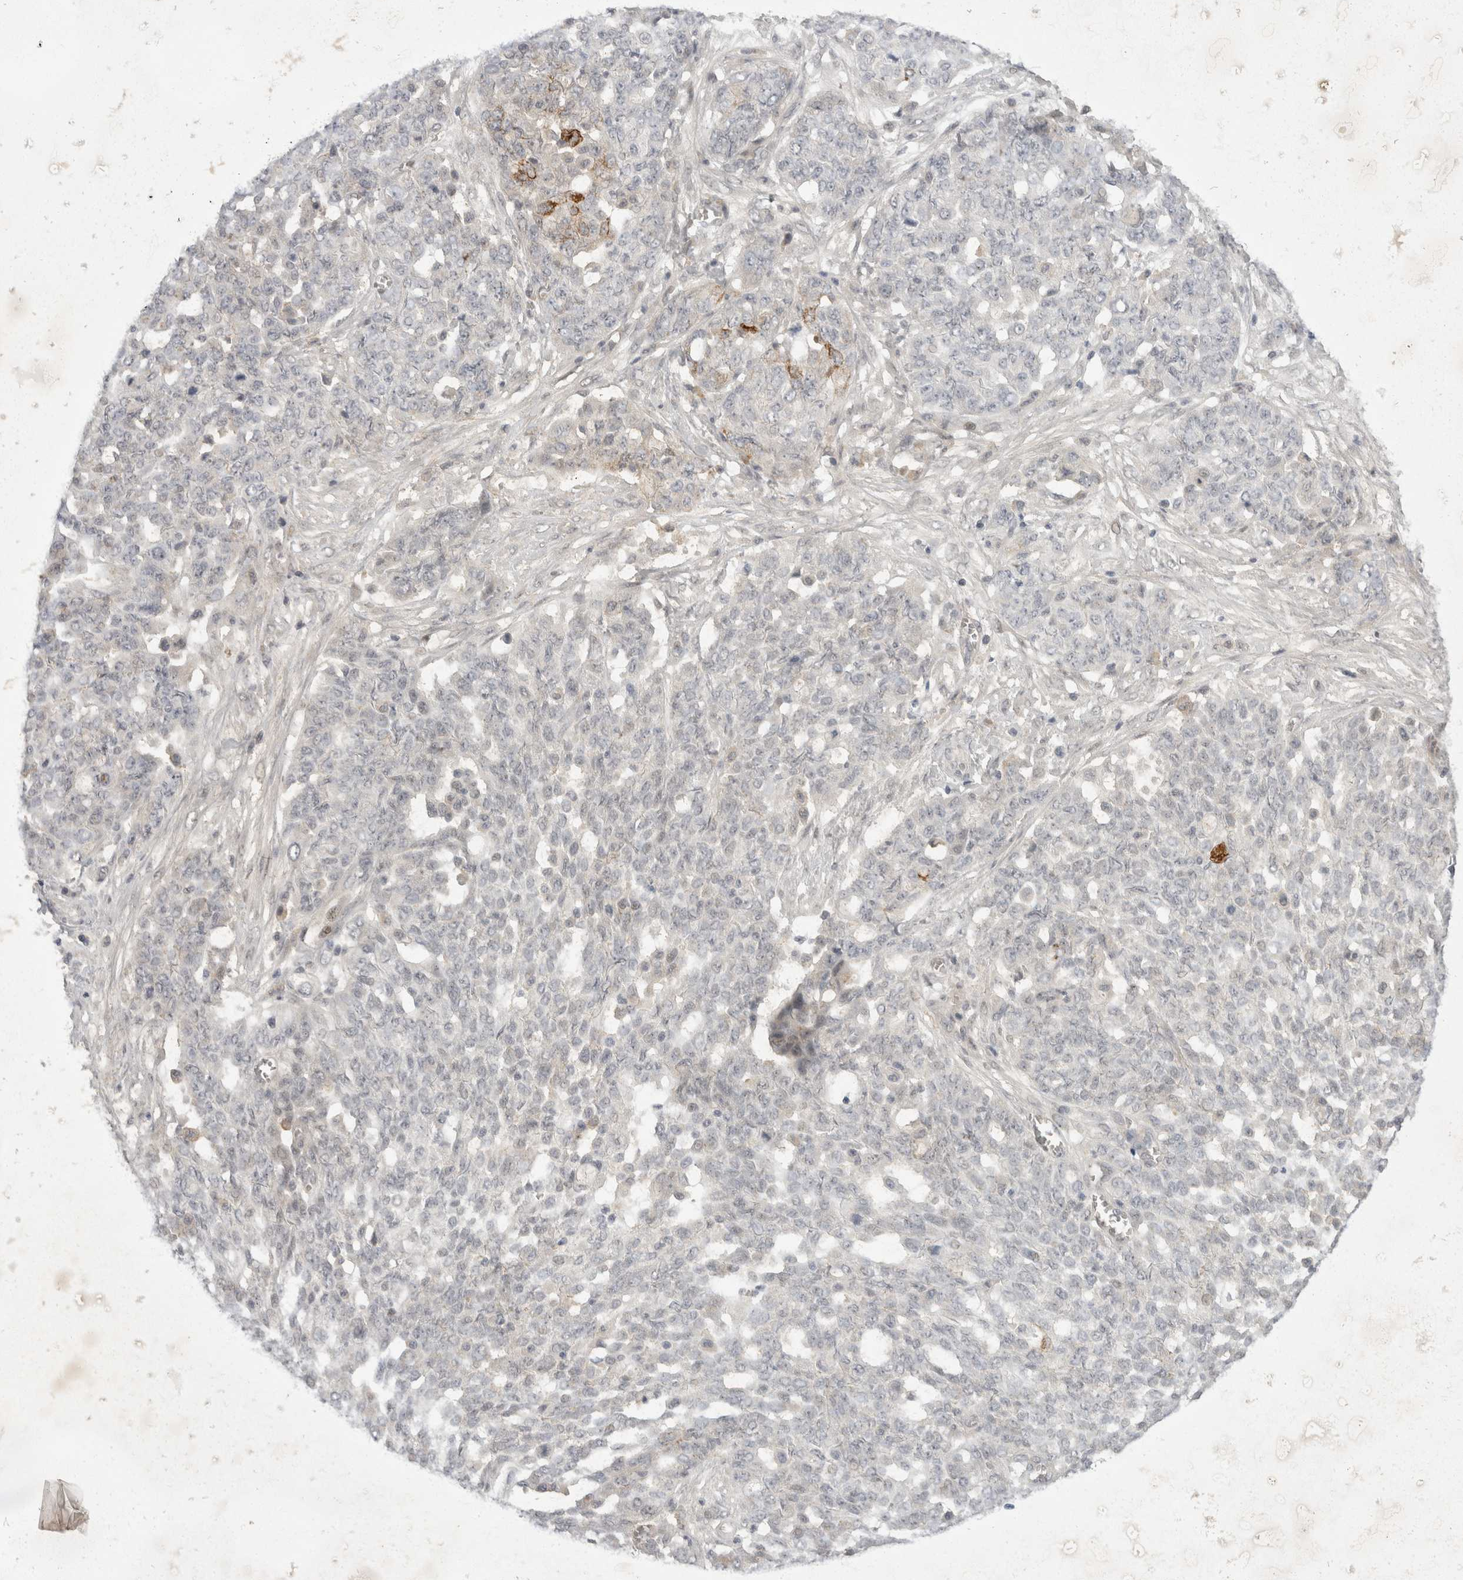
{"staining": {"intensity": "moderate", "quantity": "<25%", "location": "cytoplasmic/membranous"}, "tissue": "ovarian cancer", "cell_type": "Tumor cells", "image_type": "cancer", "snomed": [{"axis": "morphology", "description": "Cystadenocarcinoma, serous, NOS"}, {"axis": "topography", "description": "Soft tissue"}, {"axis": "topography", "description": "Ovary"}], "caption": "A brown stain labels moderate cytoplasmic/membranous expression of a protein in serous cystadenocarcinoma (ovarian) tumor cells.", "gene": "TOM1L2", "patient": {"sex": "female", "age": 57}}